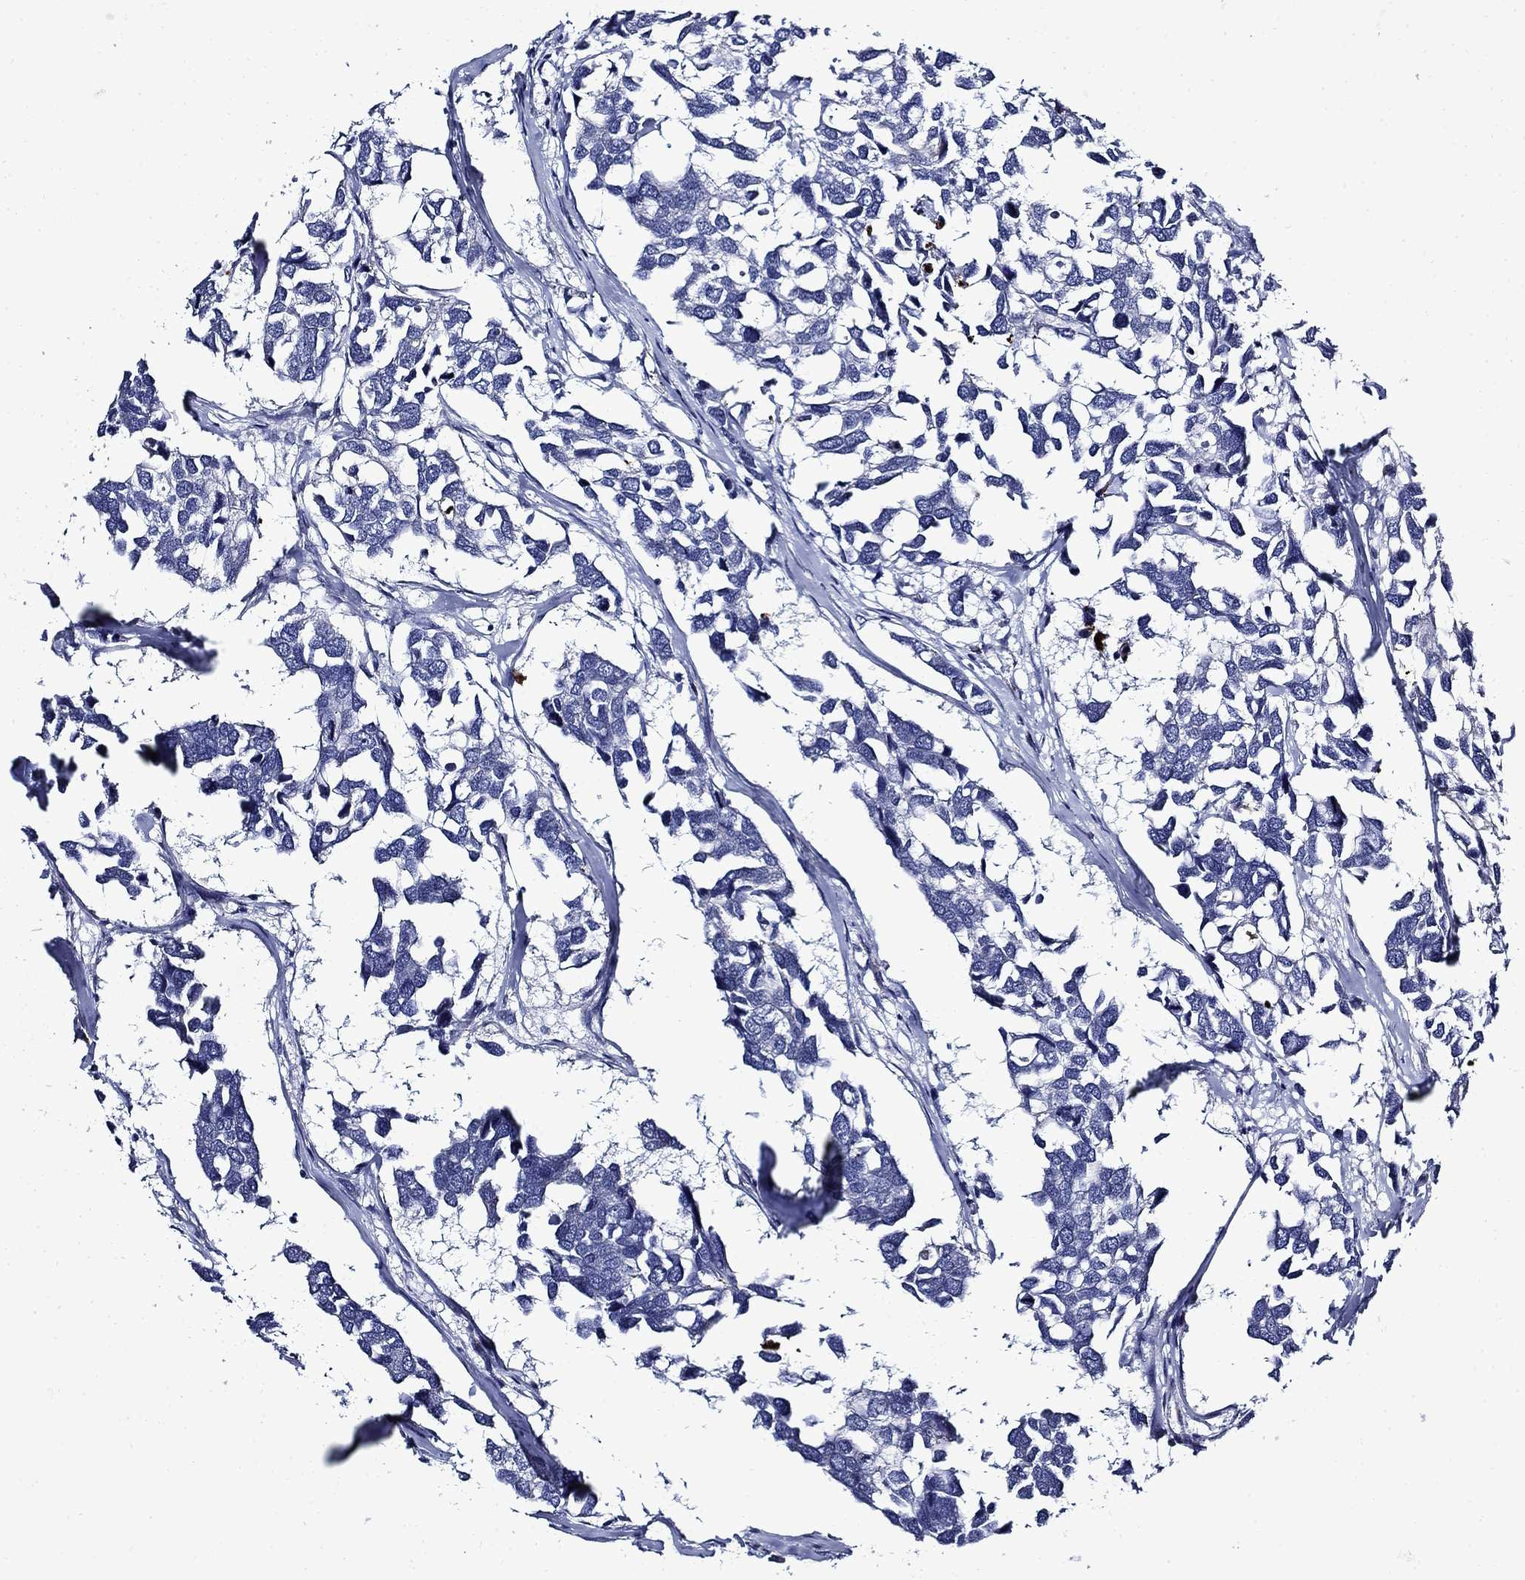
{"staining": {"intensity": "negative", "quantity": "none", "location": "none"}, "tissue": "breast cancer", "cell_type": "Tumor cells", "image_type": "cancer", "snomed": [{"axis": "morphology", "description": "Duct carcinoma"}, {"axis": "topography", "description": "Breast"}], "caption": "High magnification brightfield microscopy of breast cancer stained with DAB (3,3'-diaminobenzidine) (brown) and counterstained with hematoxylin (blue): tumor cells show no significant expression.", "gene": "VTN", "patient": {"sex": "female", "age": 83}}